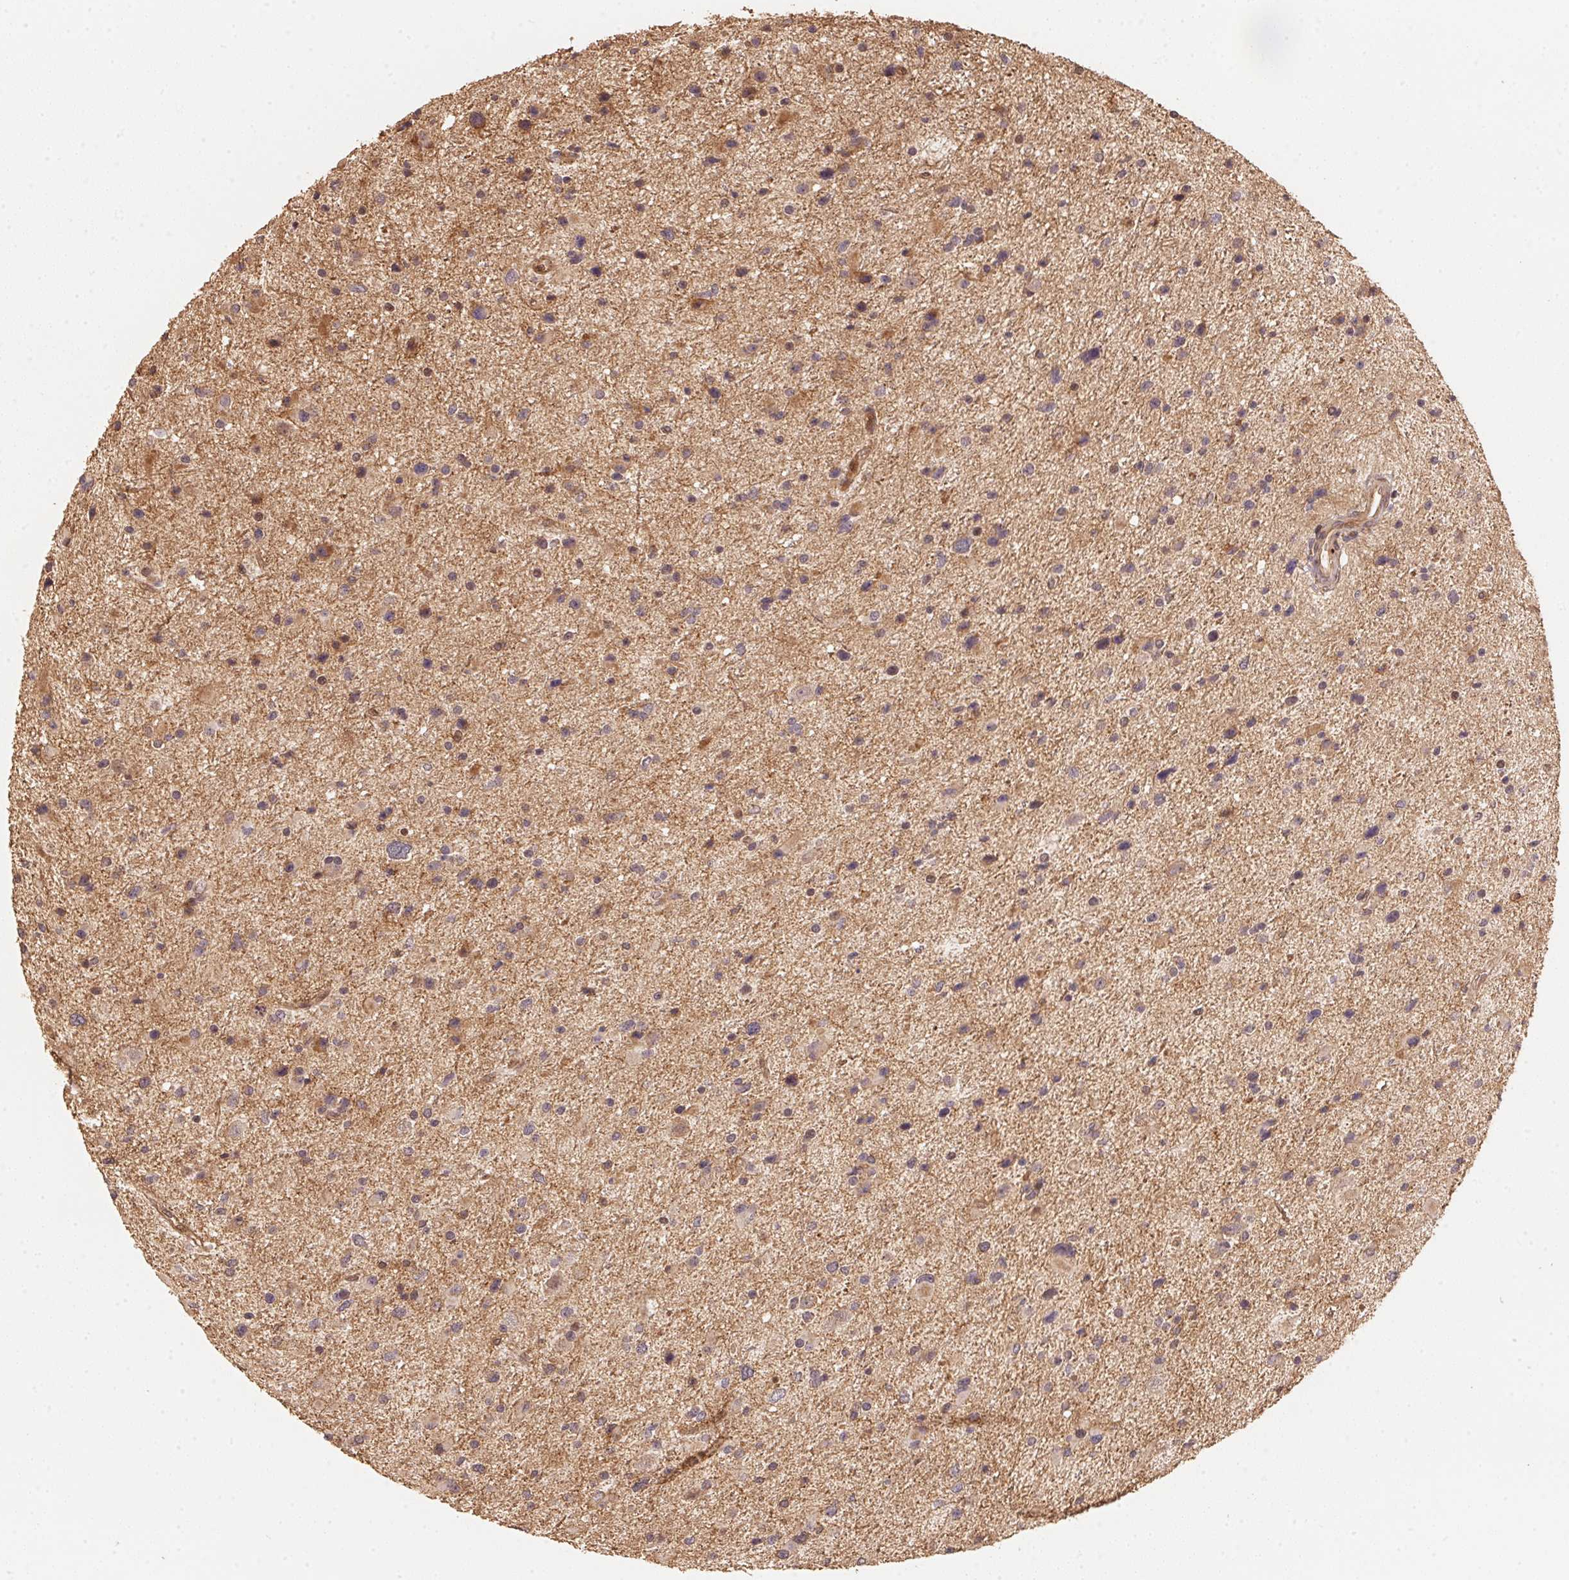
{"staining": {"intensity": "weak", "quantity": "<25%", "location": "cytoplasmic/membranous"}, "tissue": "glioma", "cell_type": "Tumor cells", "image_type": "cancer", "snomed": [{"axis": "morphology", "description": "Glioma, malignant, Low grade"}, {"axis": "topography", "description": "Brain"}], "caption": "Malignant glioma (low-grade) stained for a protein using immunohistochemistry (IHC) shows no expression tumor cells.", "gene": "TMEM222", "patient": {"sex": "female", "age": 32}}